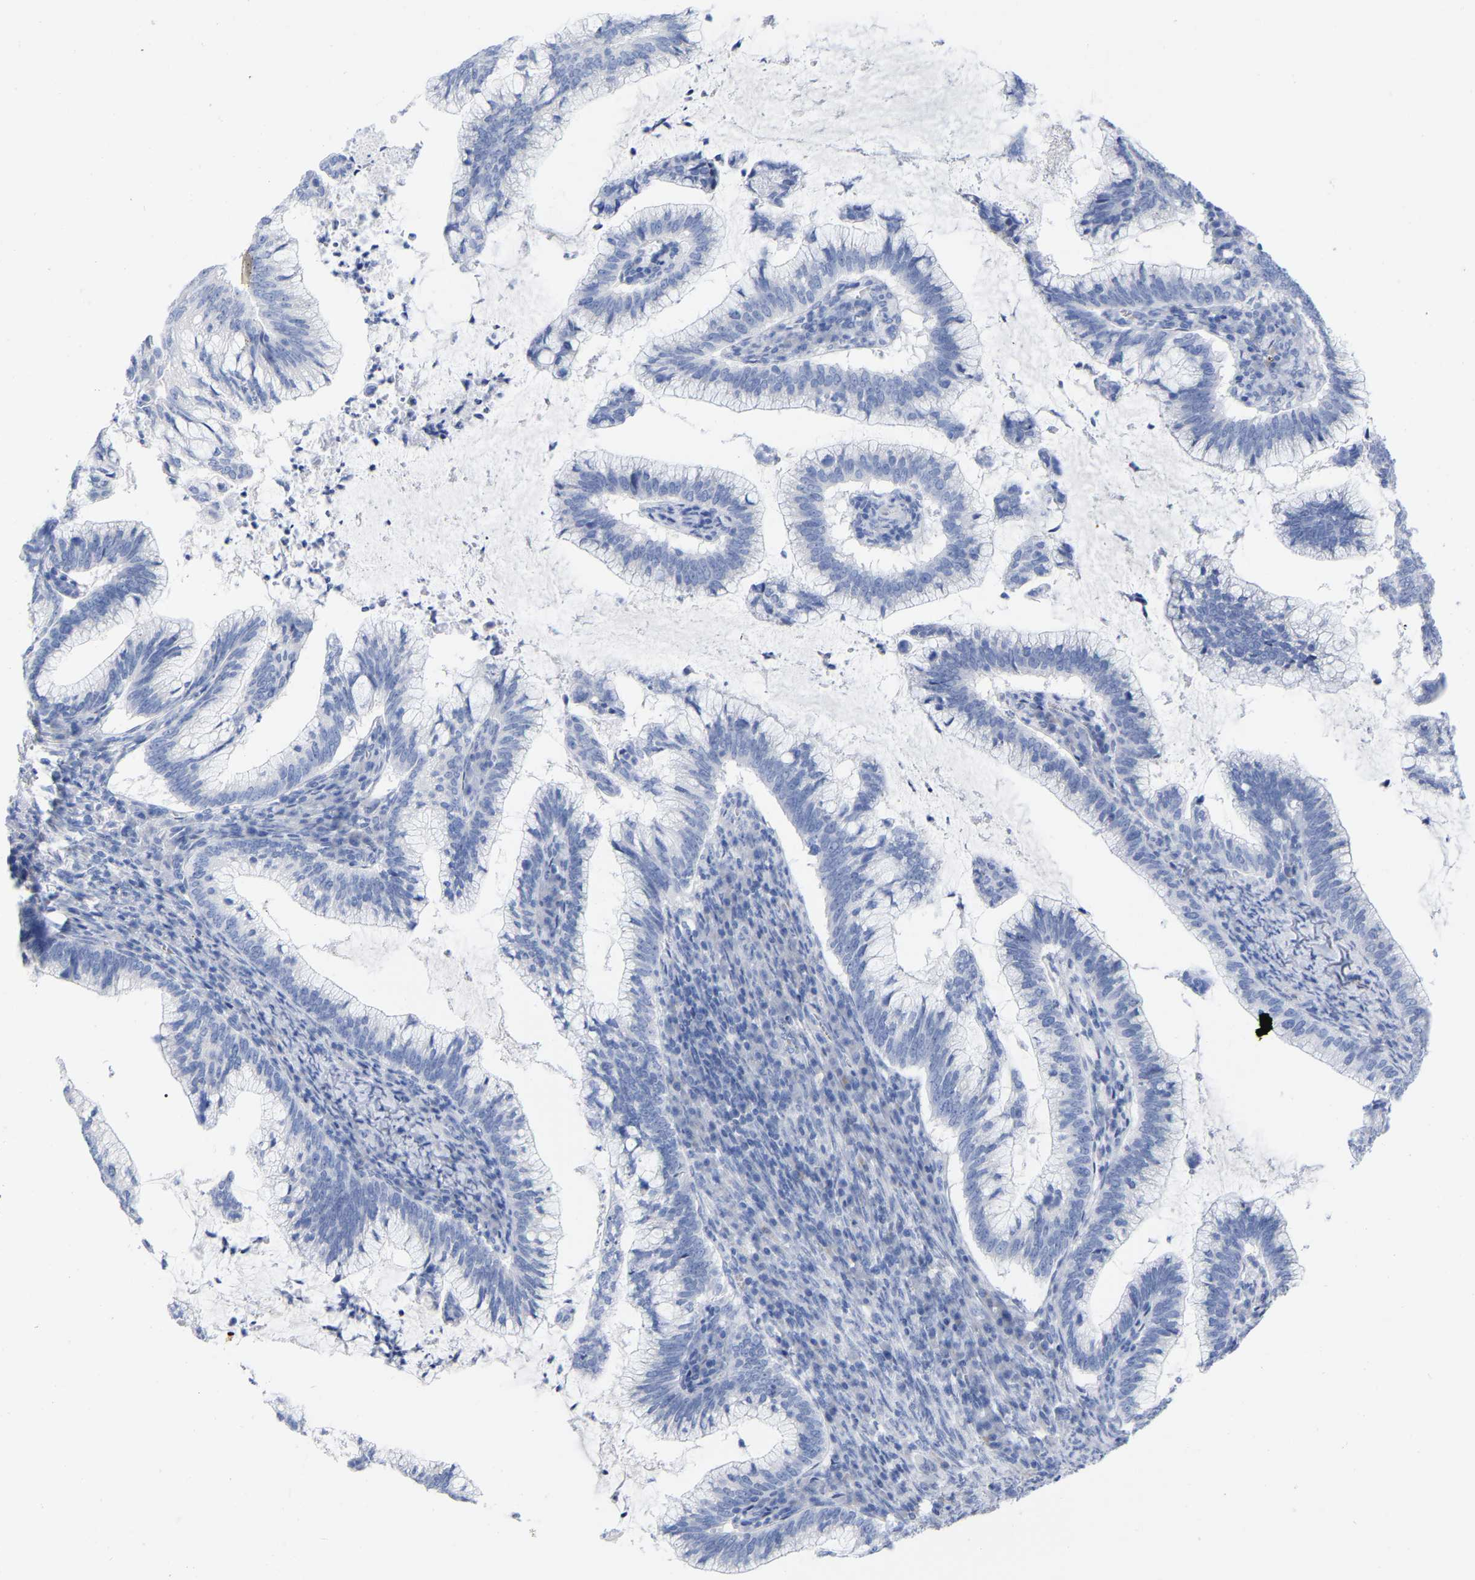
{"staining": {"intensity": "negative", "quantity": "none", "location": "none"}, "tissue": "cervical cancer", "cell_type": "Tumor cells", "image_type": "cancer", "snomed": [{"axis": "morphology", "description": "Adenocarcinoma, NOS"}, {"axis": "topography", "description": "Cervix"}], "caption": "This micrograph is of cervical cancer stained with immunohistochemistry to label a protein in brown with the nuclei are counter-stained blue. There is no staining in tumor cells.", "gene": "HAPLN1", "patient": {"sex": "female", "age": 36}}